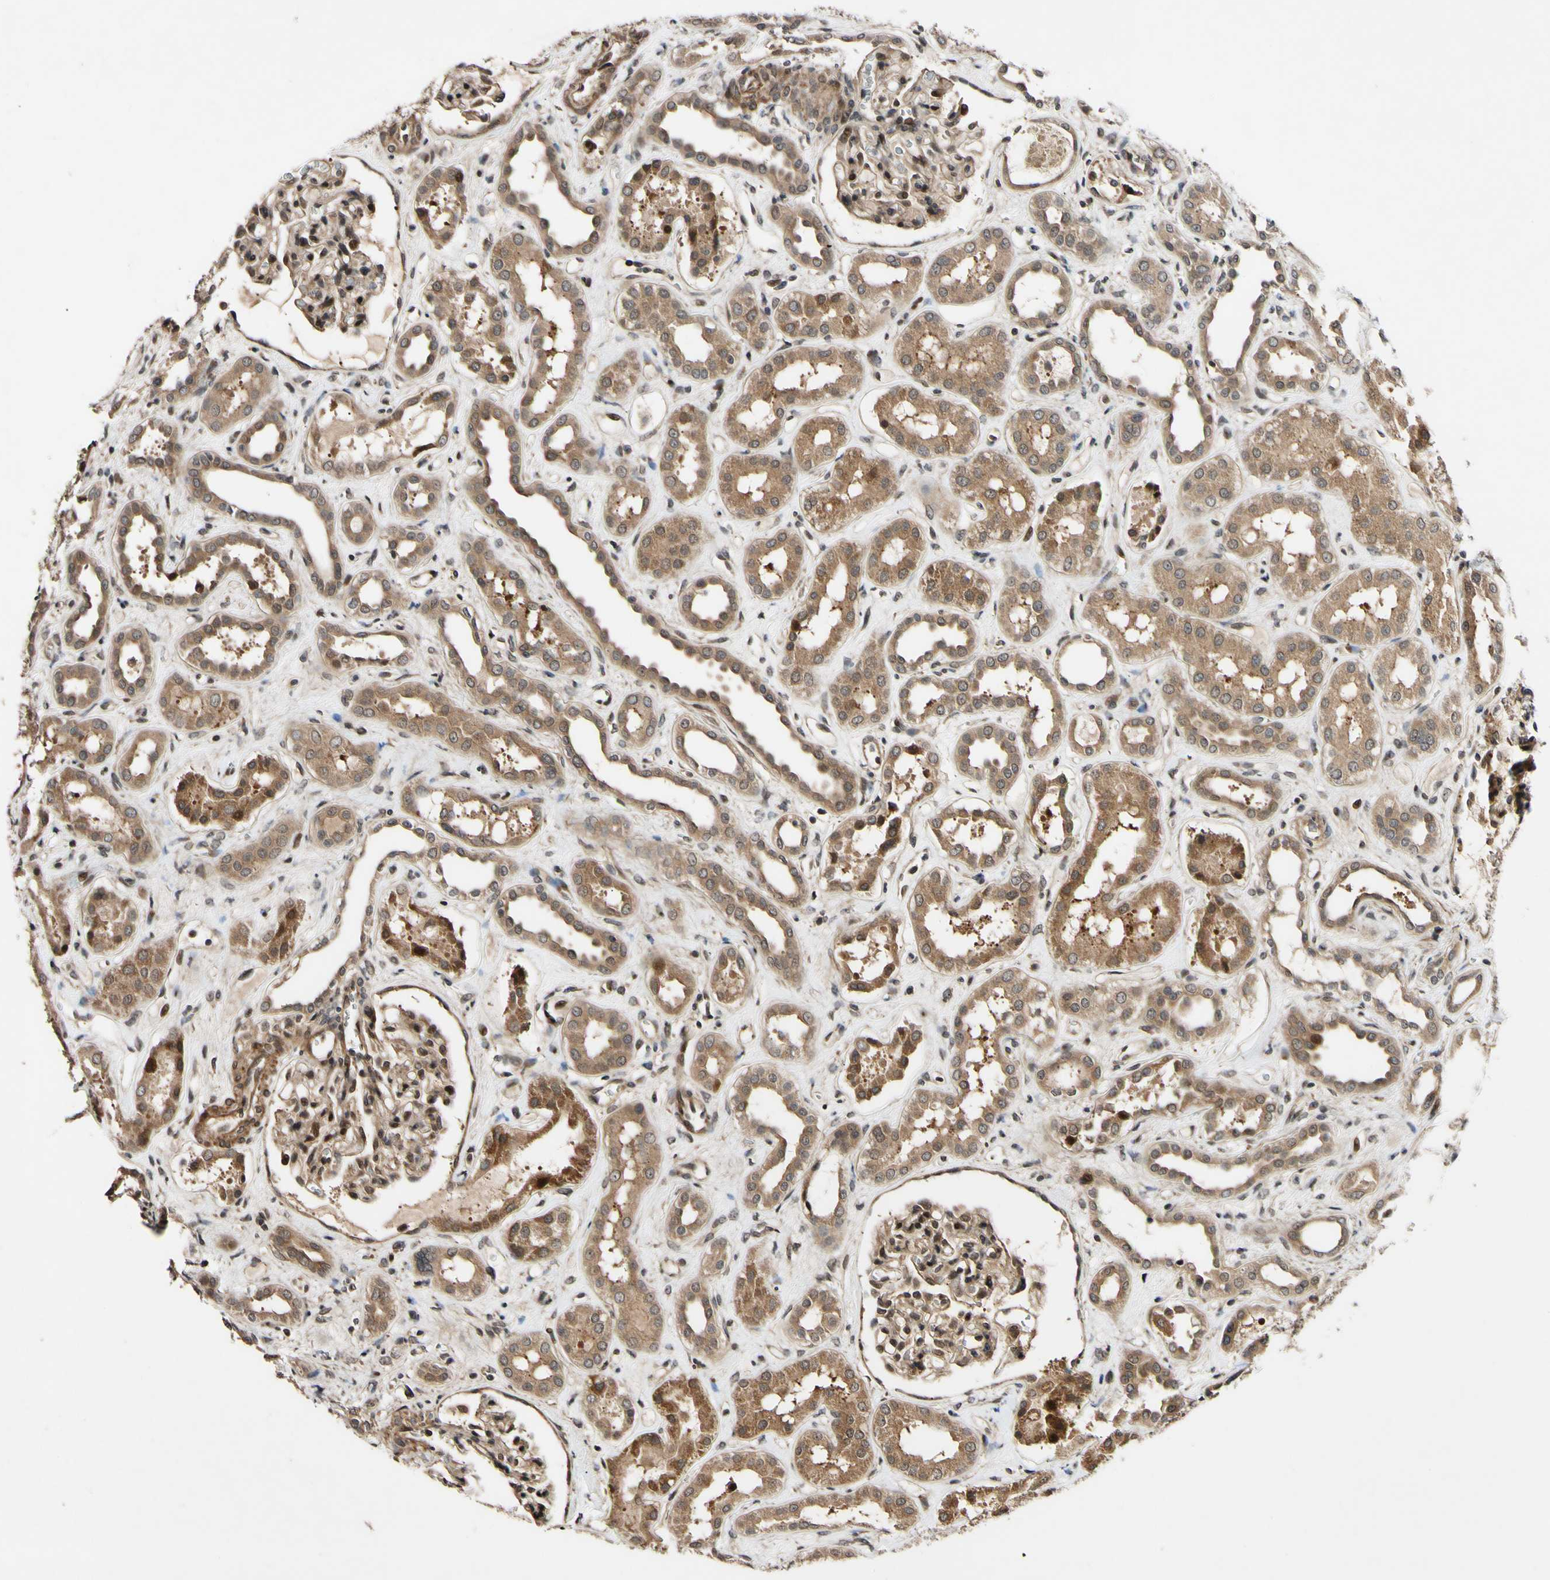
{"staining": {"intensity": "strong", "quantity": "25%-75%", "location": "nuclear"}, "tissue": "kidney", "cell_type": "Cells in glomeruli", "image_type": "normal", "snomed": [{"axis": "morphology", "description": "Normal tissue, NOS"}, {"axis": "topography", "description": "Kidney"}], "caption": "The image demonstrates a brown stain indicating the presence of a protein in the nuclear of cells in glomeruli in kidney. Nuclei are stained in blue.", "gene": "CSNK1E", "patient": {"sex": "male", "age": 59}}